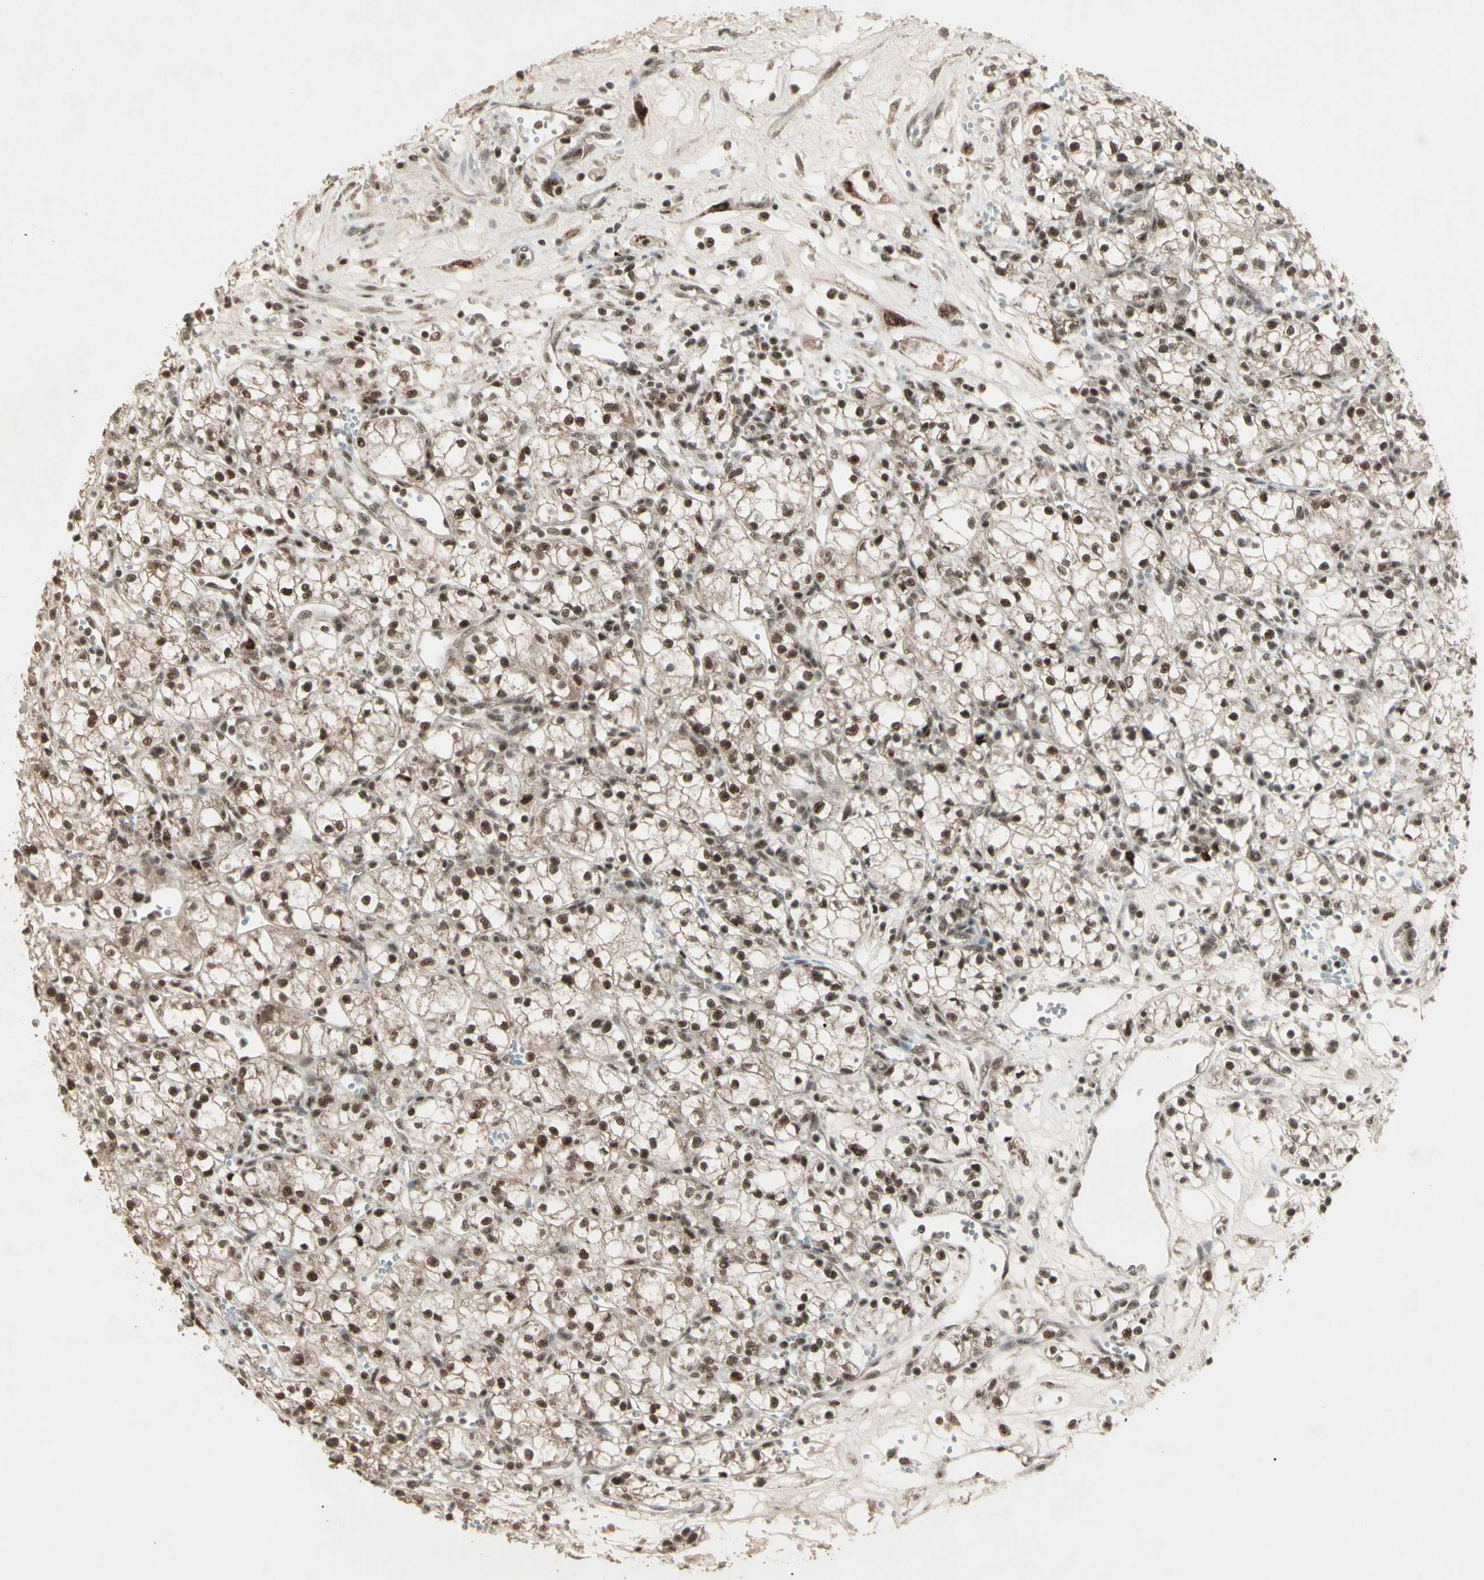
{"staining": {"intensity": "strong", "quantity": ">75%", "location": "cytoplasmic/membranous,nuclear"}, "tissue": "renal cancer", "cell_type": "Tumor cells", "image_type": "cancer", "snomed": [{"axis": "morphology", "description": "Normal tissue, NOS"}, {"axis": "morphology", "description": "Adenocarcinoma, NOS"}, {"axis": "topography", "description": "Kidney"}], "caption": "IHC of renal cancer (adenocarcinoma) reveals high levels of strong cytoplasmic/membranous and nuclear expression in about >75% of tumor cells.", "gene": "CCNT1", "patient": {"sex": "male", "age": 59}}